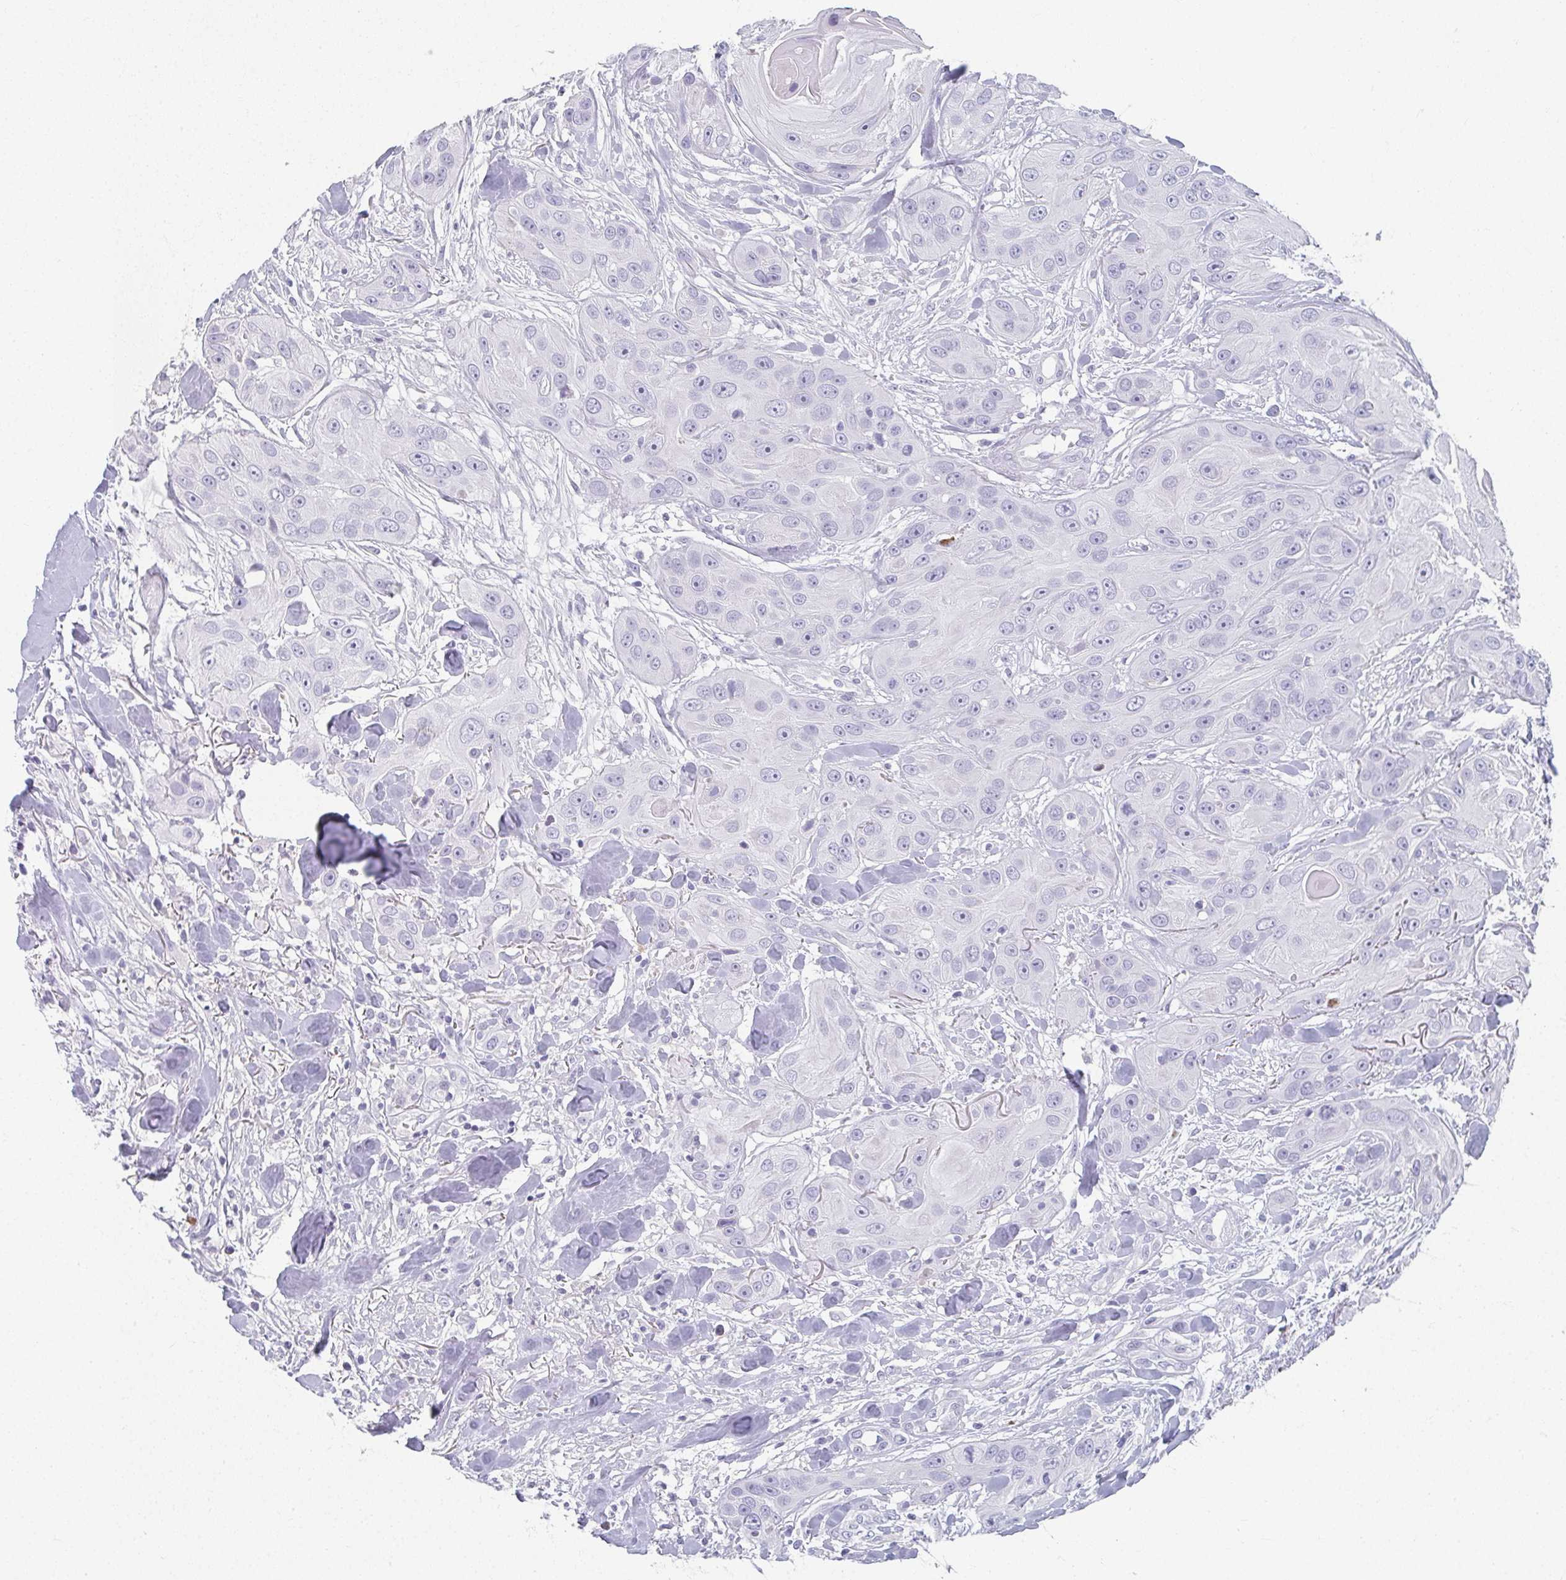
{"staining": {"intensity": "negative", "quantity": "none", "location": "none"}, "tissue": "head and neck cancer", "cell_type": "Tumor cells", "image_type": "cancer", "snomed": [{"axis": "morphology", "description": "Squamous cell carcinoma, NOS"}, {"axis": "topography", "description": "Oral tissue"}, {"axis": "topography", "description": "Head-Neck"}], "caption": "Tumor cells show no significant expression in head and neck cancer (squamous cell carcinoma).", "gene": "CAMKV", "patient": {"sex": "male", "age": 77}}